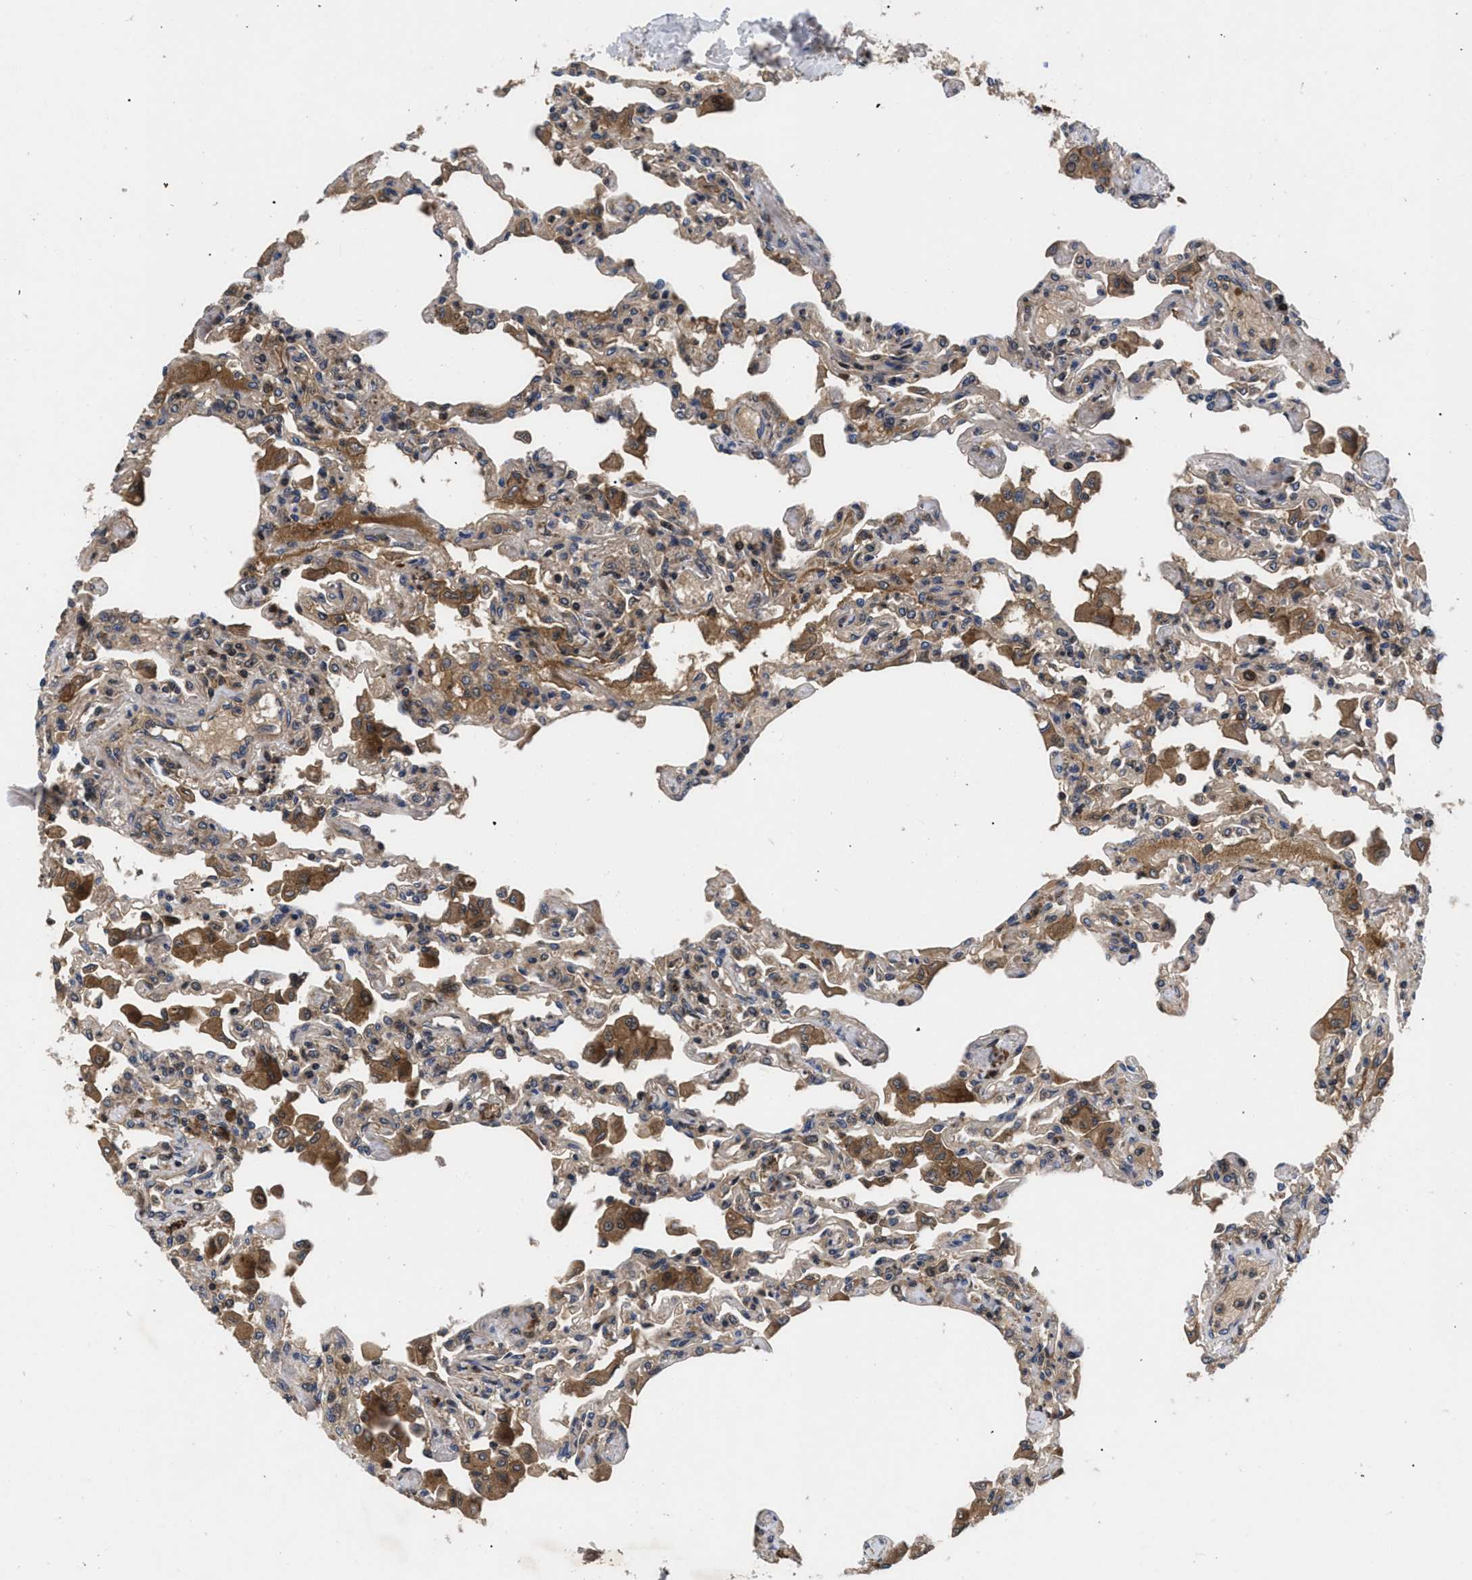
{"staining": {"intensity": "moderate", "quantity": "<25%", "location": "cytoplasmic/membranous"}, "tissue": "lung", "cell_type": "Alveolar cells", "image_type": "normal", "snomed": [{"axis": "morphology", "description": "Normal tissue, NOS"}, {"axis": "topography", "description": "Bronchus"}, {"axis": "topography", "description": "Lung"}], "caption": "Protein analysis of normal lung displays moderate cytoplasmic/membranous staining in approximately <25% of alveolar cells. Ihc stains the protein in brown and the nuclei are stained blue.", "gene": "FAM200A", "patient": {"sex": "female", "age": 49}}